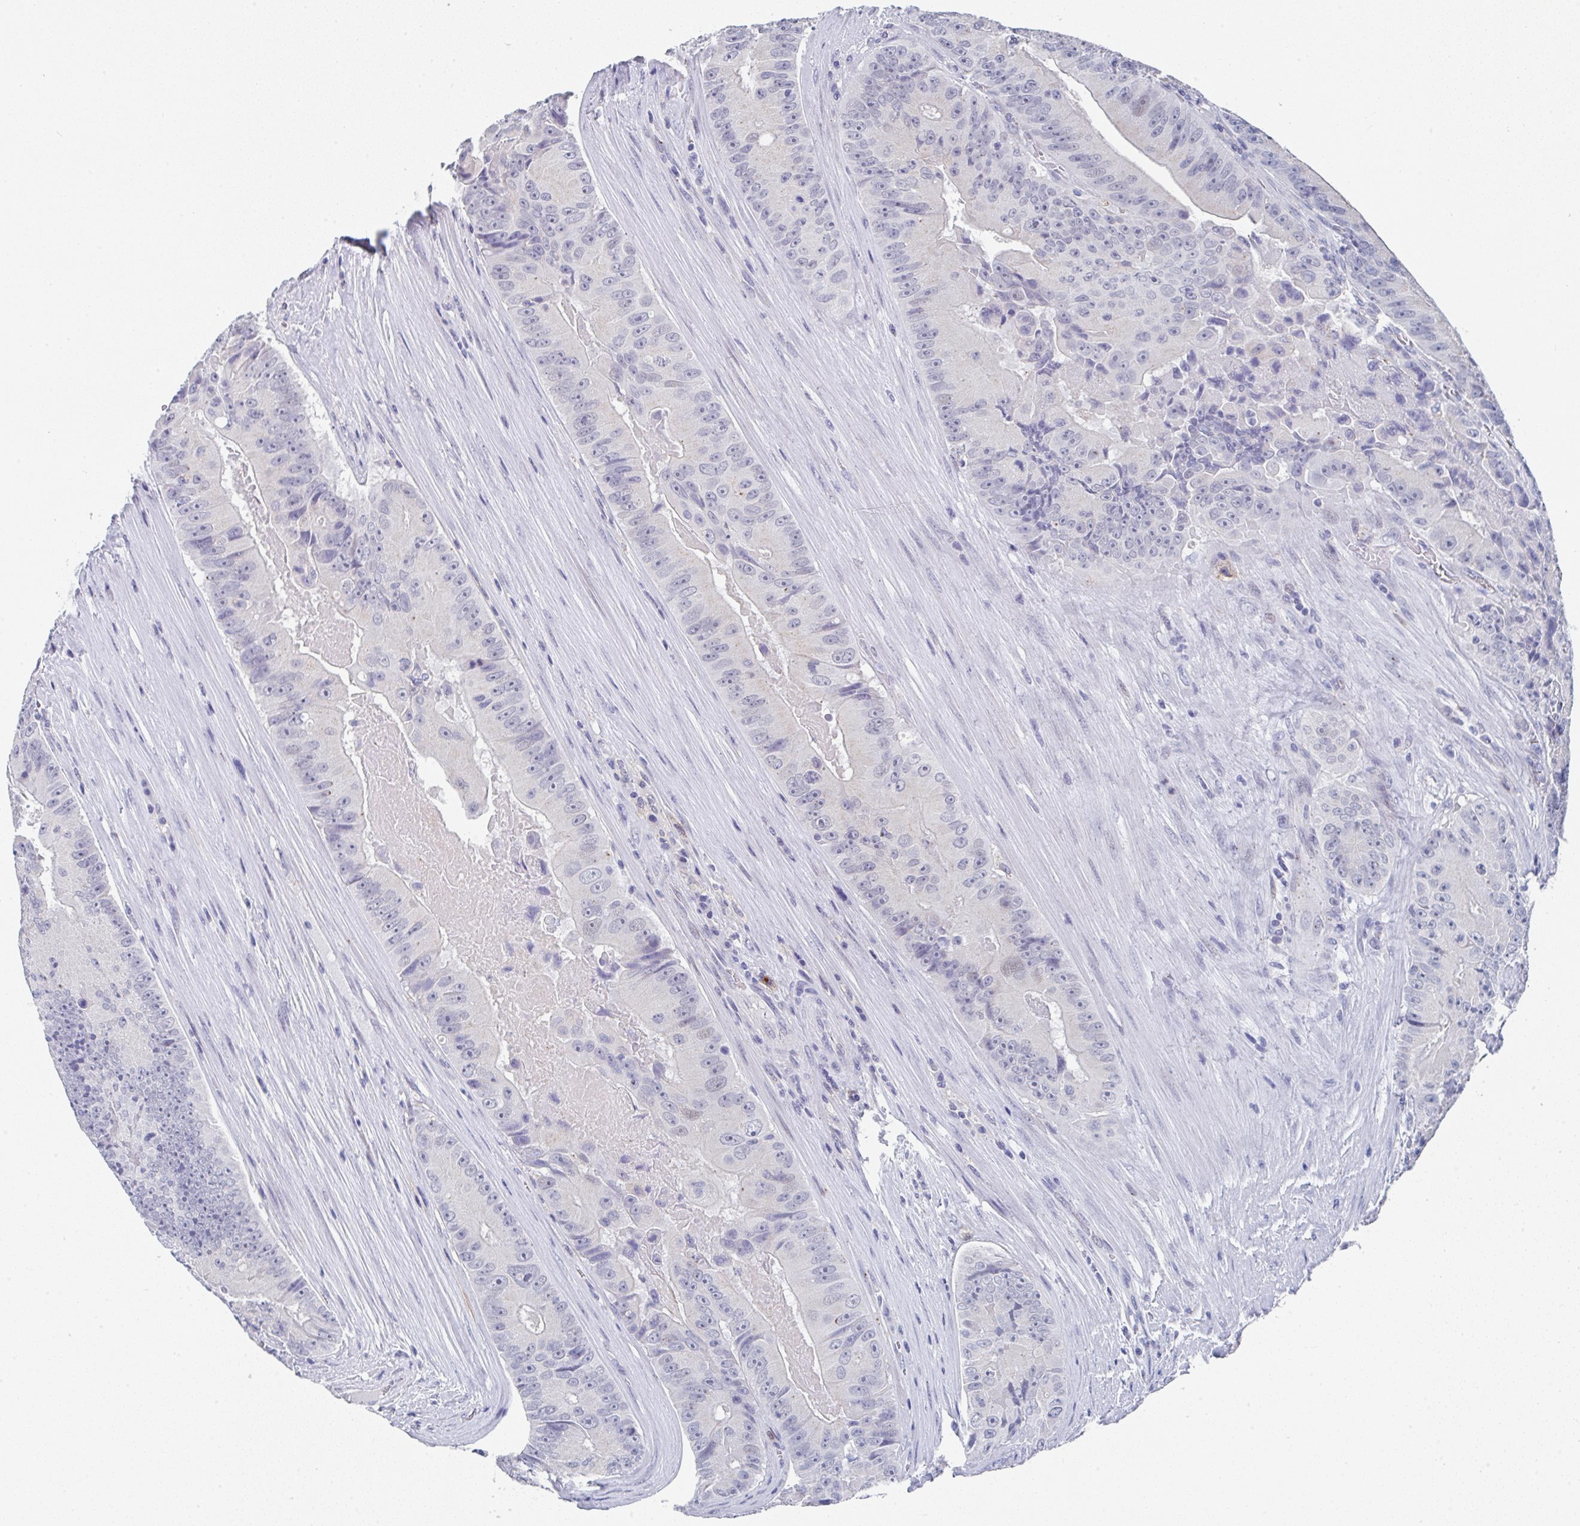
{"staining": {"intensity": "negative", "quantity": "none", "location": "none"}, "tissue": "colorectal cancer", "cell_type": "Tumor cells", "image_type": "cancer", "snomed": [{"axis": "morphology", "description": "Adenocarcinoma, NOS"}, {"axis": "topography", "description": "Colon"}], "caption": "The image shows no staining of tumor cells in colorectal adenocarcinoma.", "gene": "TNFRSF8", "patient": {"sex": "female", "age": 86}}